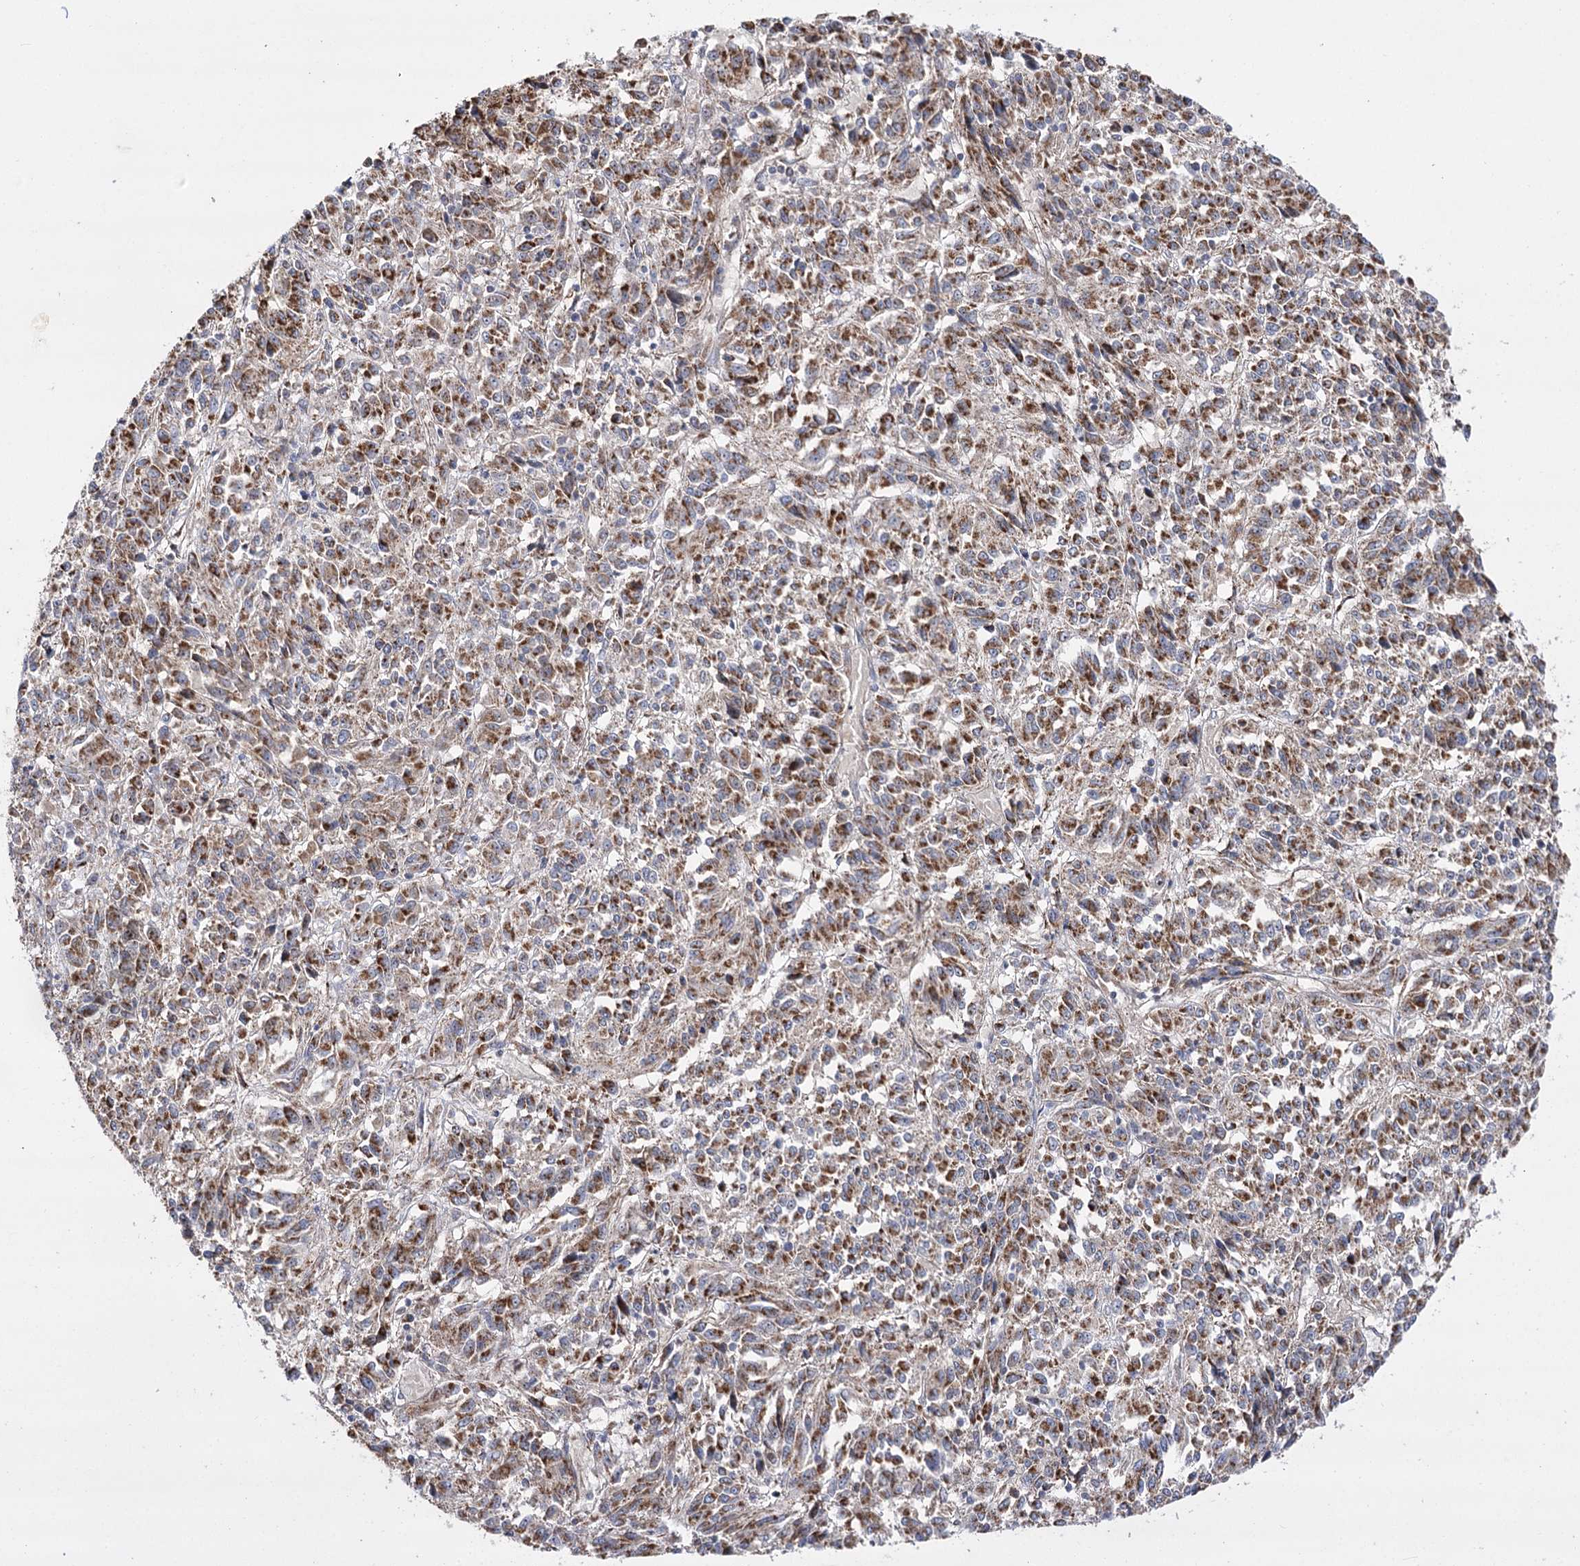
{"staining": {"intensity": "moderate", "quantity": ">75%", "location": "cytoplasmic/membranous"}, "tissue": "melanoma", "cell_type": "Tumor cells", "image_type": "cancer", "snomed": [{"axis": "morphology", "description": "Malignant melanoma, Metastatic site"}, {"axis": "topography", "description": "Lung"}], "caption": "A brown stain labels moderate cytoplasmic/membranous positivity of a protein in malignant melanoma (metastatic site) tumor cells.", "gene": "NADK2", "patient": {"sex": "male", "age": 64}}